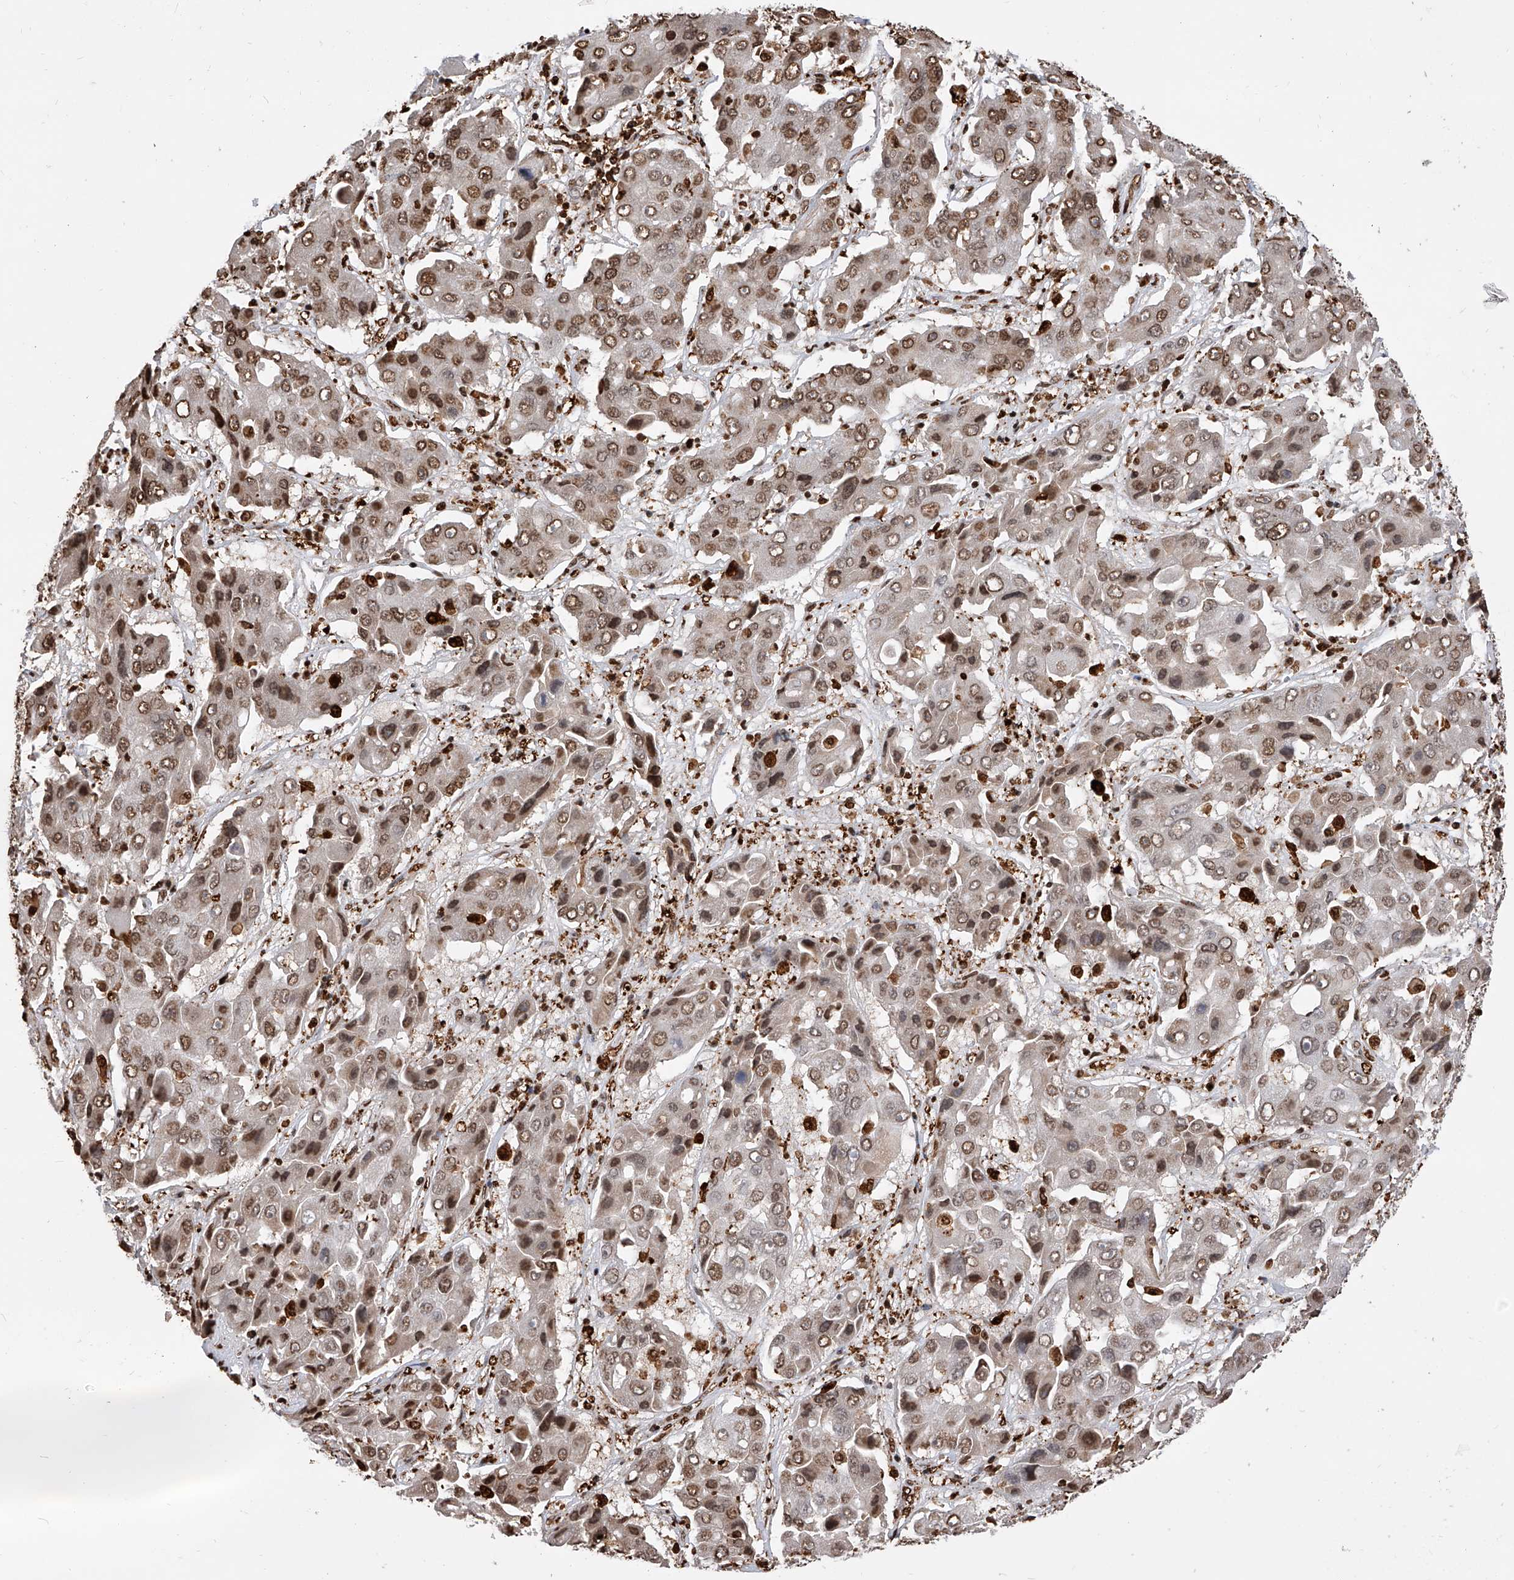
{"staining": {"intensity": "moderate", "quantity": ">75%", "location": "nuclear"}, "tissue": "liver cancer", "cell_type": "Tumor cells", "image_type": "cancer", "snomed": [{"axis": "morphology", "description": "Cholangiocarcinoma"}, {"axis": "topography", "description": "Liver"}], "caption": "Protein analysis of cholangiocarcinoma (liver) tissue demonstrates moderate nuclear positivity in approximately >75% of tumor cells.", "gene": "CFAP410", "patient": {"sex": "male", "age": 67}}